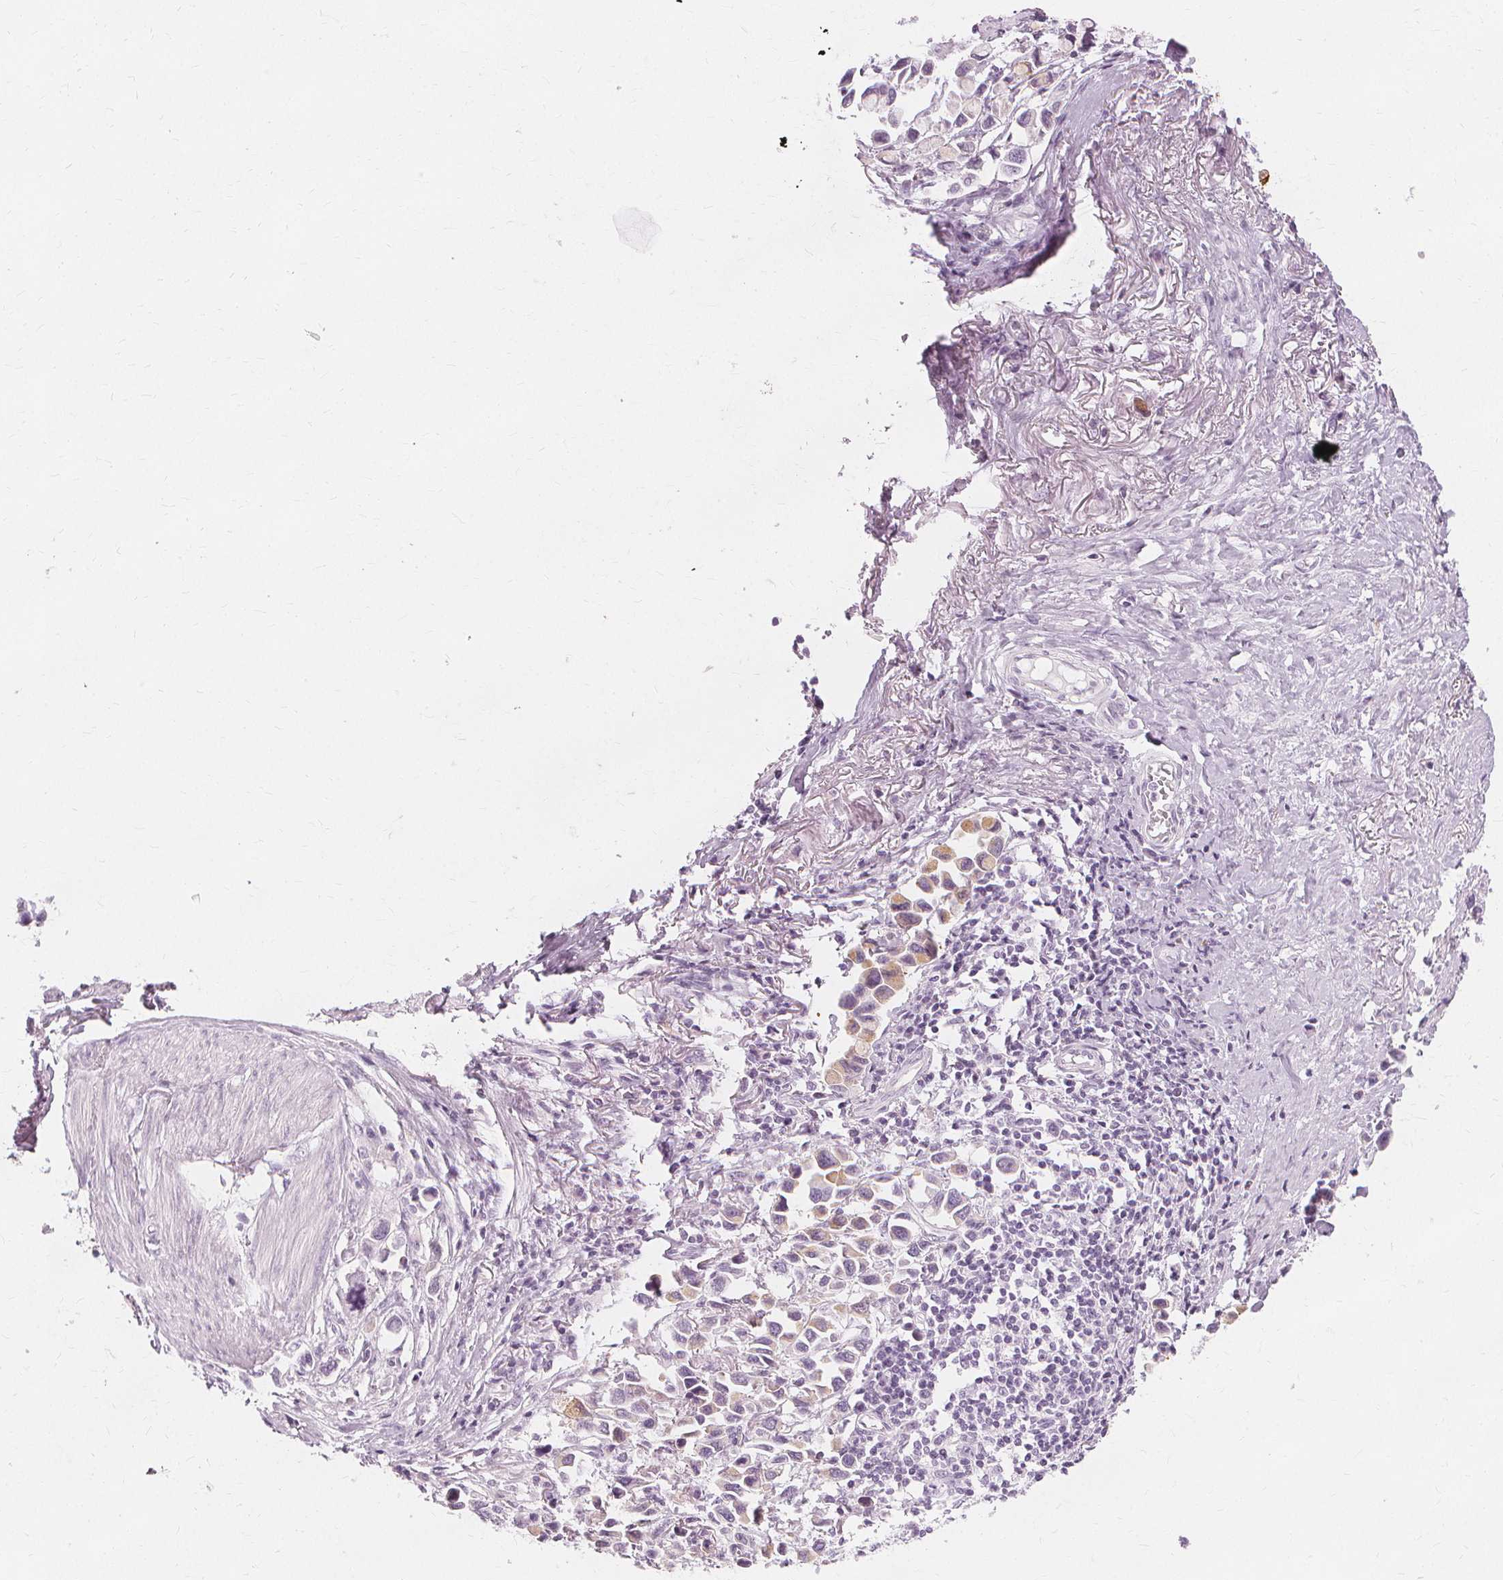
{"staining": {"intensity": "weak", "quantity": "<25%", "location": "cytoplasmic/membranous"}, "tissue": "stomach cancer", "cell_type": "Tumor cells", "image_type": "cancer", "snomed": [{"axis": "morphology", "description": "Adenocarcinoma, NOS"}, {"axis": "topography", "description": "Stomach"}], "caption": "Tumor cells show no significant expression in stomach cancer. Nuclei are stained in blue.", "gene": "TFF1", "patient": {"sex": "female", "age": 81}}